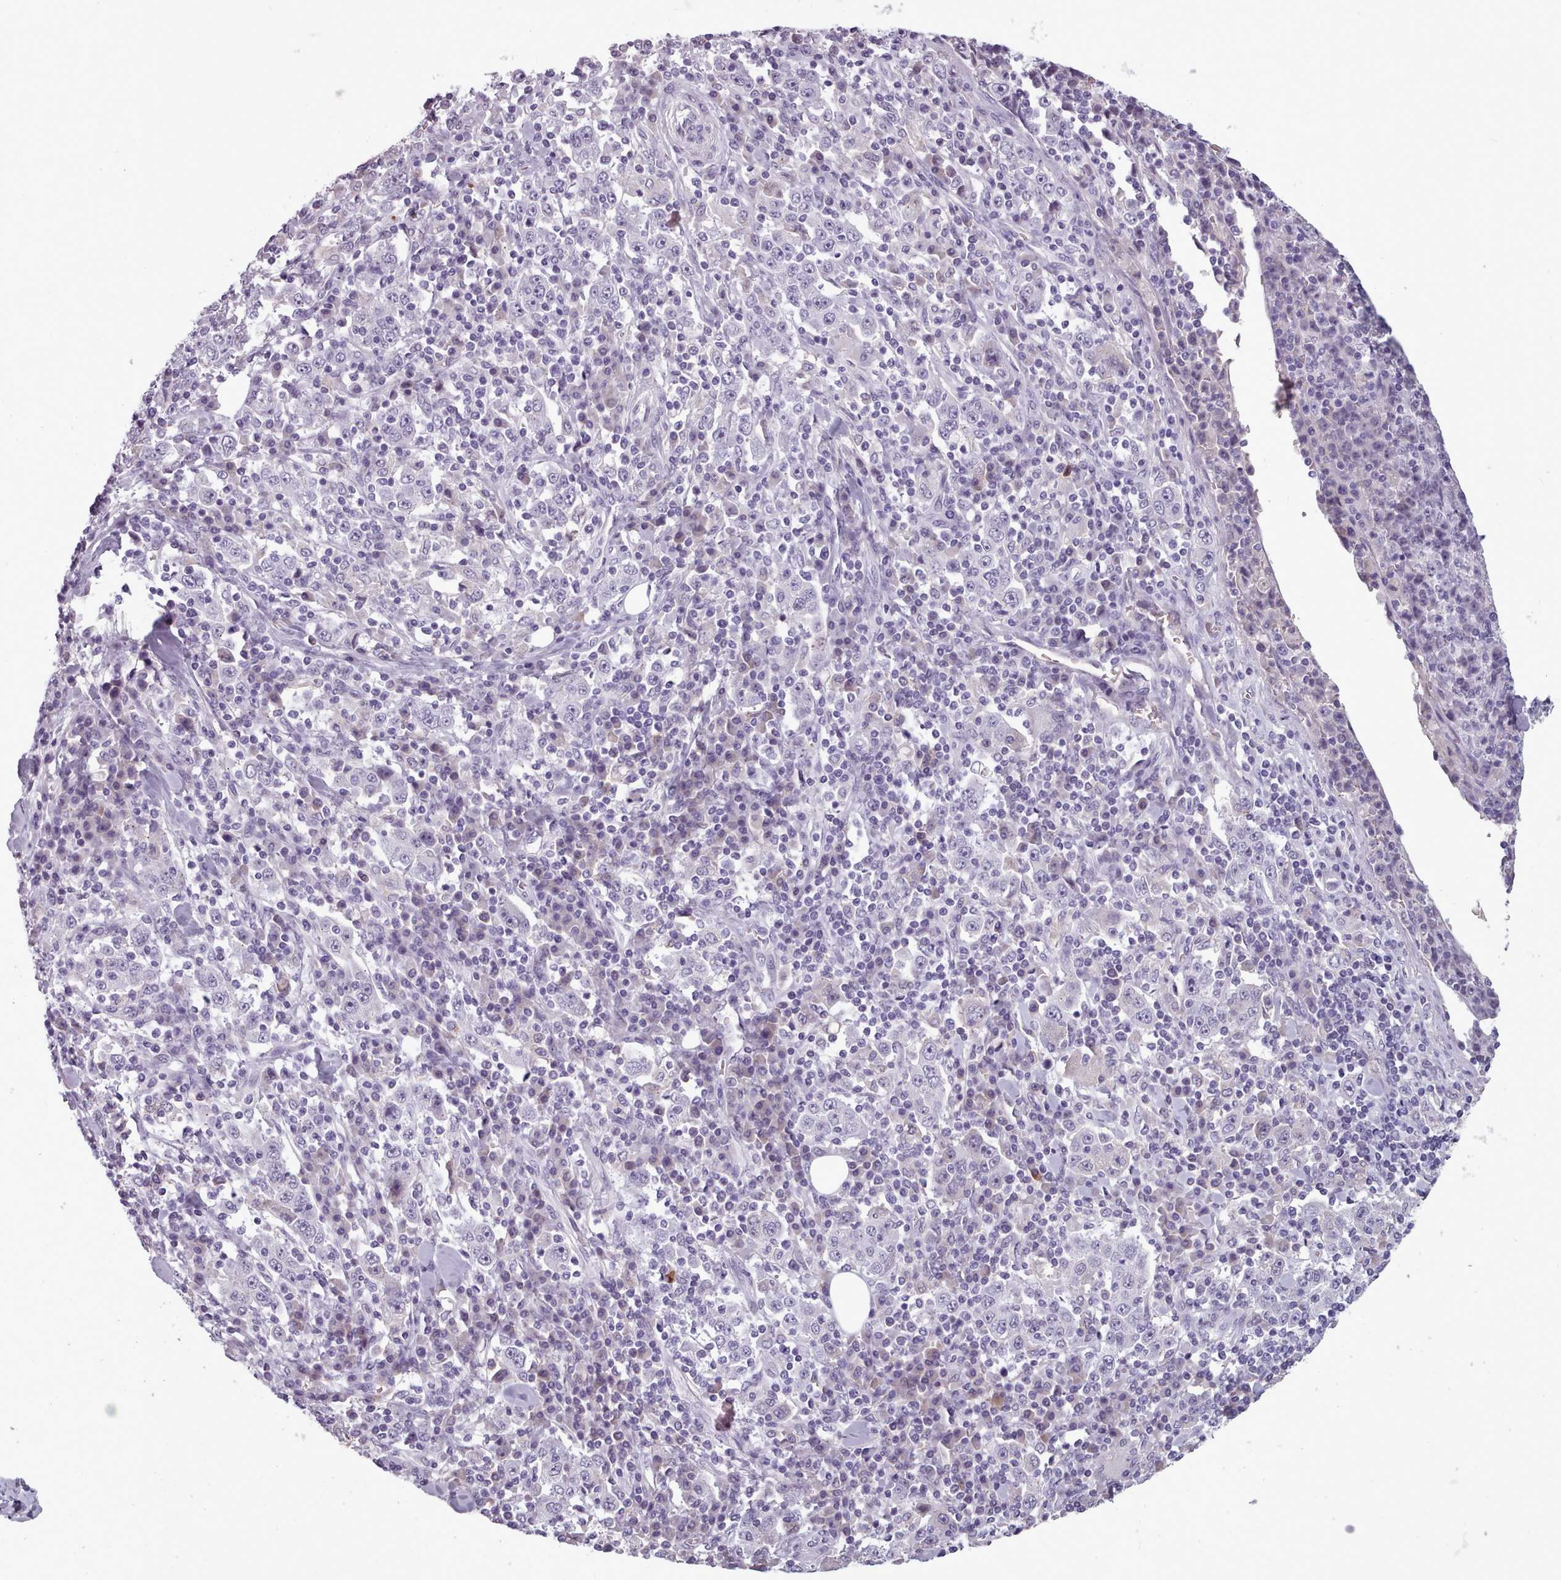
{"staining": {"intensity": "negative", "quantity": "none", "location": "none"}, "tissue": "stomach cancer", "cell_type": "Tumor cells", "image_type": "cancer", "snomed": [{"axis": "morphology", "description": "Normal tissue, NOS"}, {"axis": "morphology", "description": "Adenocarcinoma, NOS"}, {"axis": "topography", "description": "Stomach, upper"}, {"axis": "topography", "description": "Stomach"}], "caption": "This is a histopathology image of immunohistochemistry staining of stomach cancer, which shows no expression in tumor cells.", "gene": "PBX4", "patient": {"sex": "male", "age": 59}}